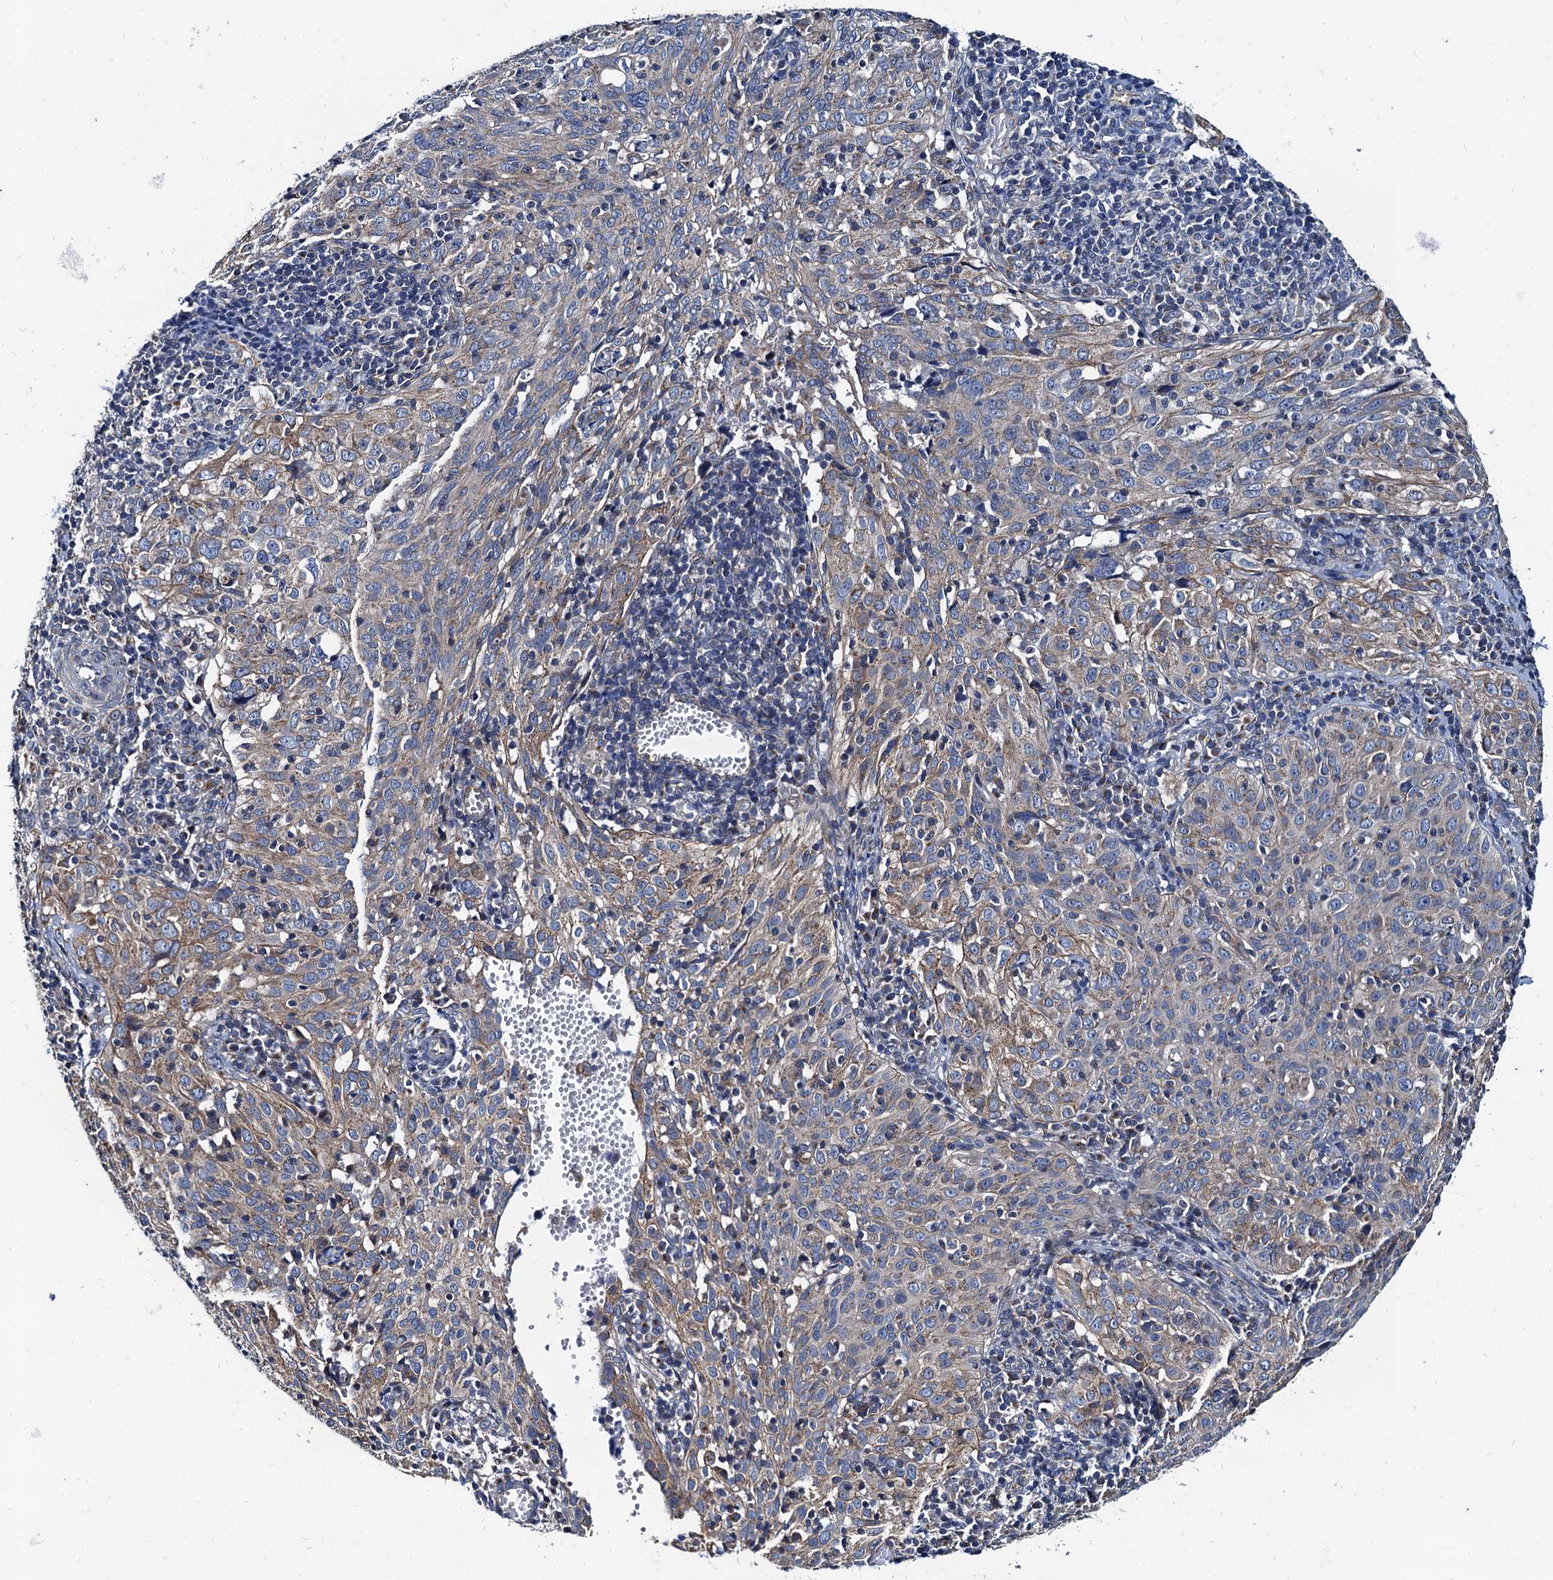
{"staining": {"intensity": "weak", "quantity": "25%-75%", "location": "cytoplasmic/membranous"}, "tissue": "cervical cancer", "cell_type": "Tumor cells", "image_type": "cancer", "snomed": [{"axis": "morphology", "description": "Normal tissue, NOS"}, {"axis": "morphology", "description": "Squamous cell carcinoma, NOS"}, {"axis": "topography", "description": "Cervix"}], "caption": "Brown immunohistochemical staining in human cervical squamous cell carcinoma exhibits weak cytoplasmic/membranous staining in approximately 25%-75% of tumor cells.", "gene": "NGRN", "patient": {"sex": "female", "age": 31}}